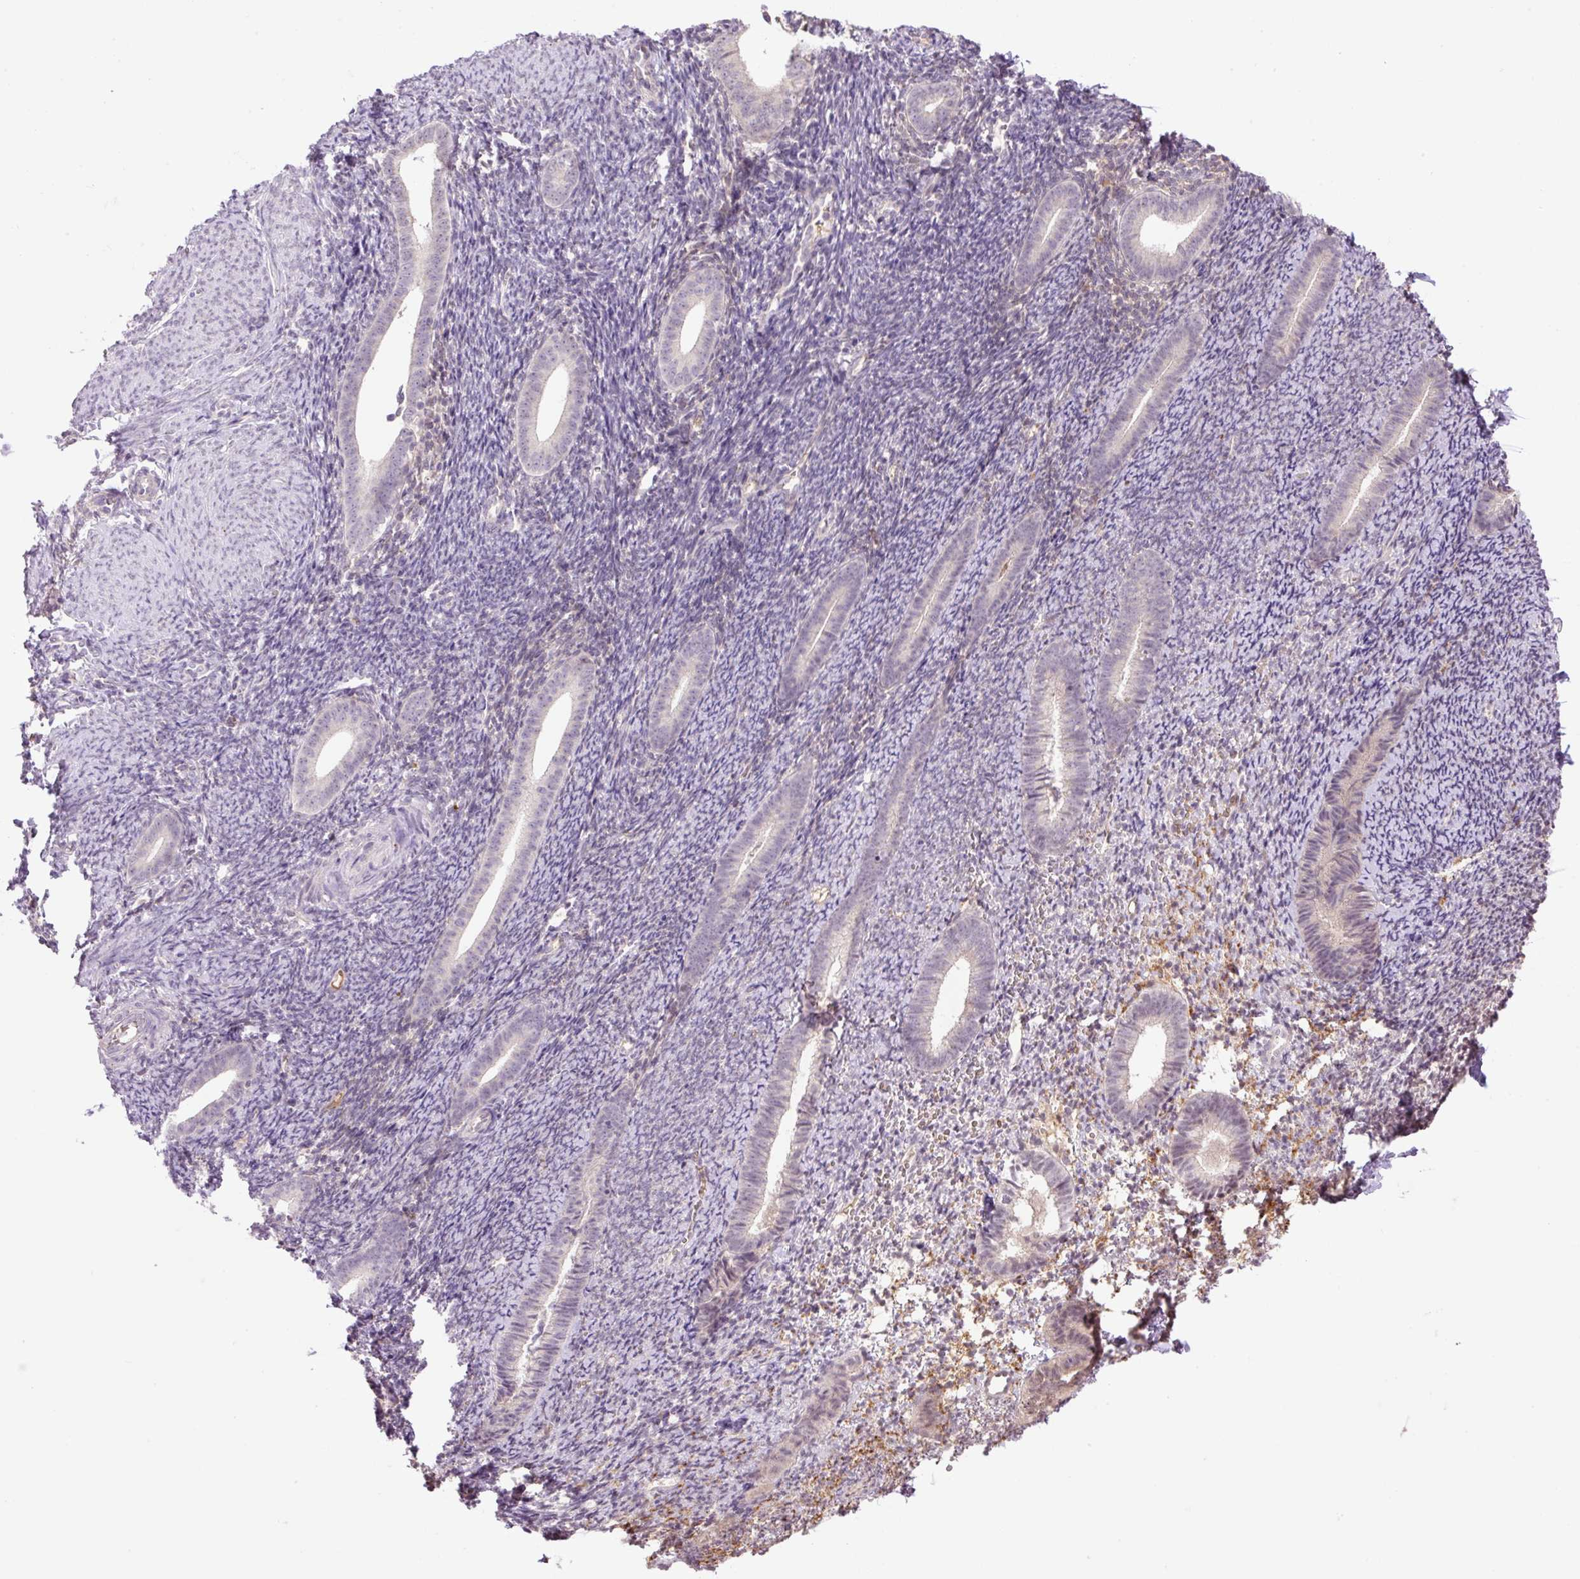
{"staining": {"intensity": "negative", "quantity": "none", "location": "none"}, "tissue": "endometrium", "cell_type": "Cells in endometrial stroma", "image_type": "normal", "snomed": [{"axis": "morphology", "description": "Normal tissue, NOS"}, {"axis": "topography", "description": "Endometrium"}], "caption": "The IHC photomicrograph has no significant positivity in cells in endometrial stroma of endometrium.", "gene": "HABP4", "patient": {"sex": "female", "age": 39}}